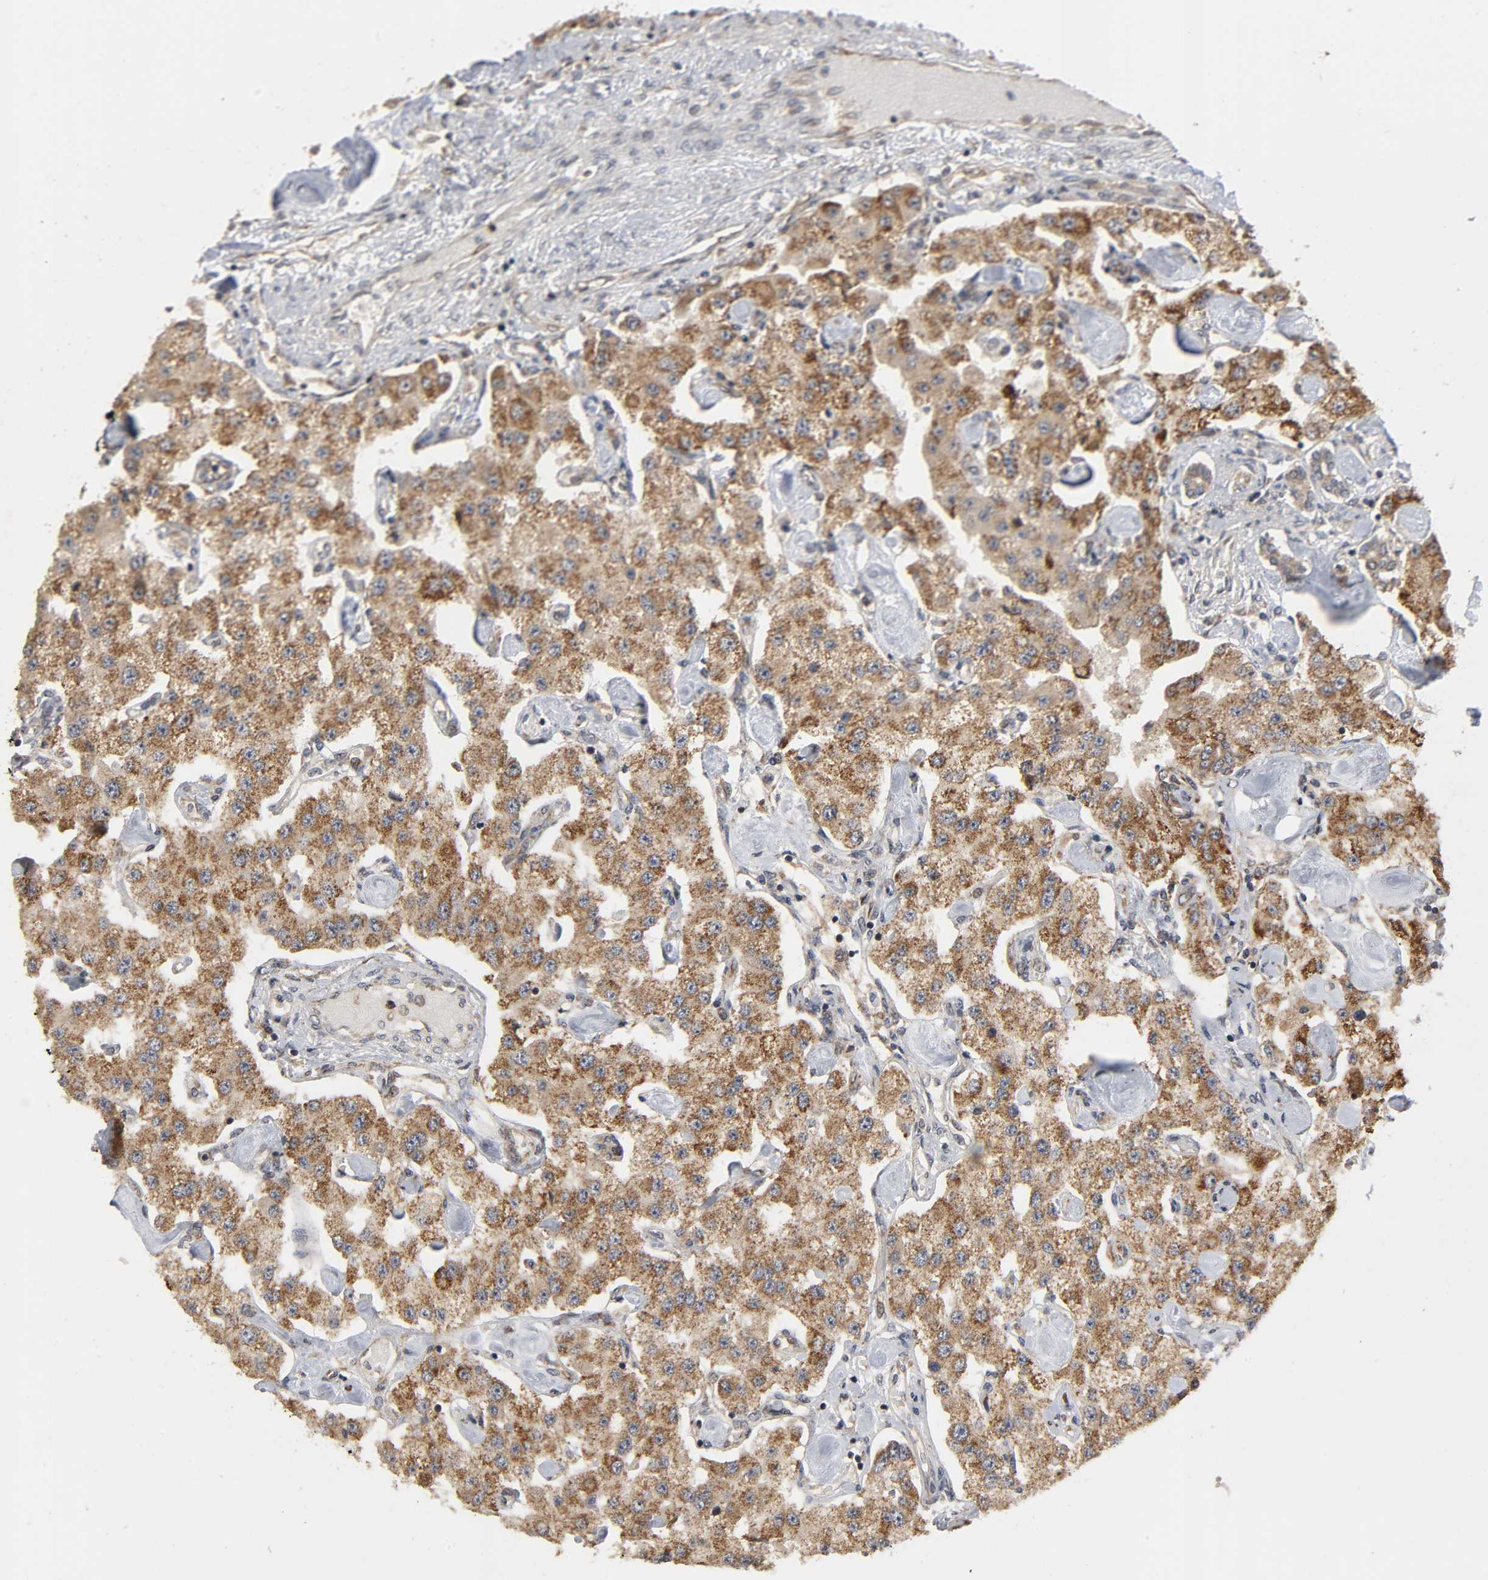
{"staining": {"intensity": "strong", "quantity": ">75%", "location": "cytoplasmic/membranous"}, "tissue": "carcinoid", "cell_type": "Tumor cells", "image_type": "cancer", "snomed": [{"axis": "morphology", "description": "Carcinoid, malignant, NOS"}, {"axis": "topography", "description": "Pancreas"}], "caption": "Immunohistochemistry (IHC) (DAB (3,3'-diaminobenzidine)) staining of human malignant carcinoid shows strong cytoplasmic/membranous protein expression in about >75% of tumor cells.", "gene": "SLC30A9", "patient": {"sex": "male", "age": 41}}